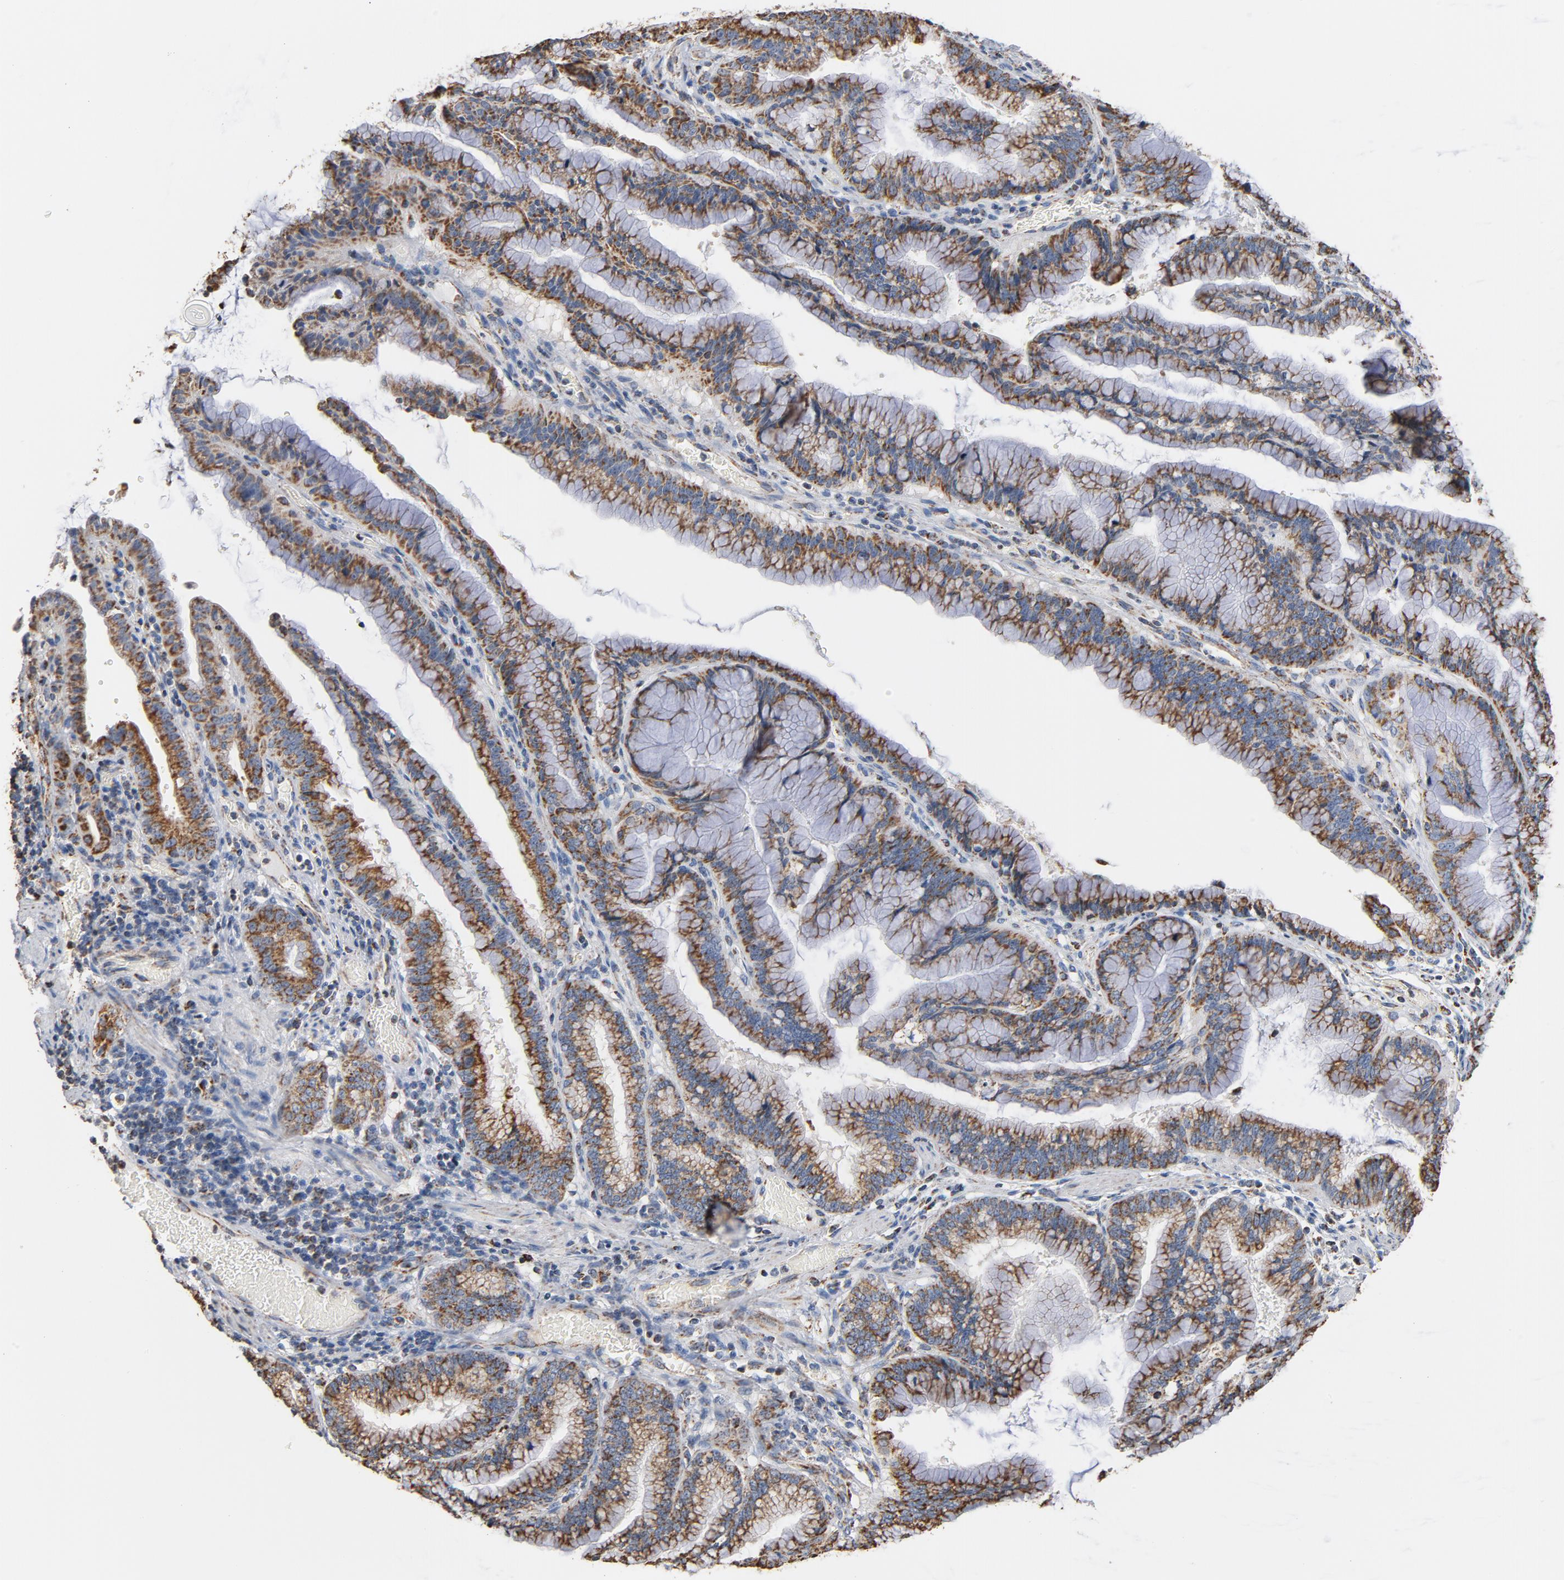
{"staining": {"intensity": "strong", "quantity": ">75%", "location": "cytoplasmic/membranous"}, "tissue": "pancreatic cancer", "cell_type": "Tumor cells", "image_type": "cancer", "snomed": [{"axis": "morphology", "description": "Adenocarcinoma, NOS"}, {"axis": "topography", "description": "Pancreas"}], "caption": "A brown stain shows strong cytoplasmic/membranous staining of a protein in human pancreatic adenocarcinoma tumor cells.", "gene": "NDUFS4", "patient": {"sex": "female", "age": 64}}